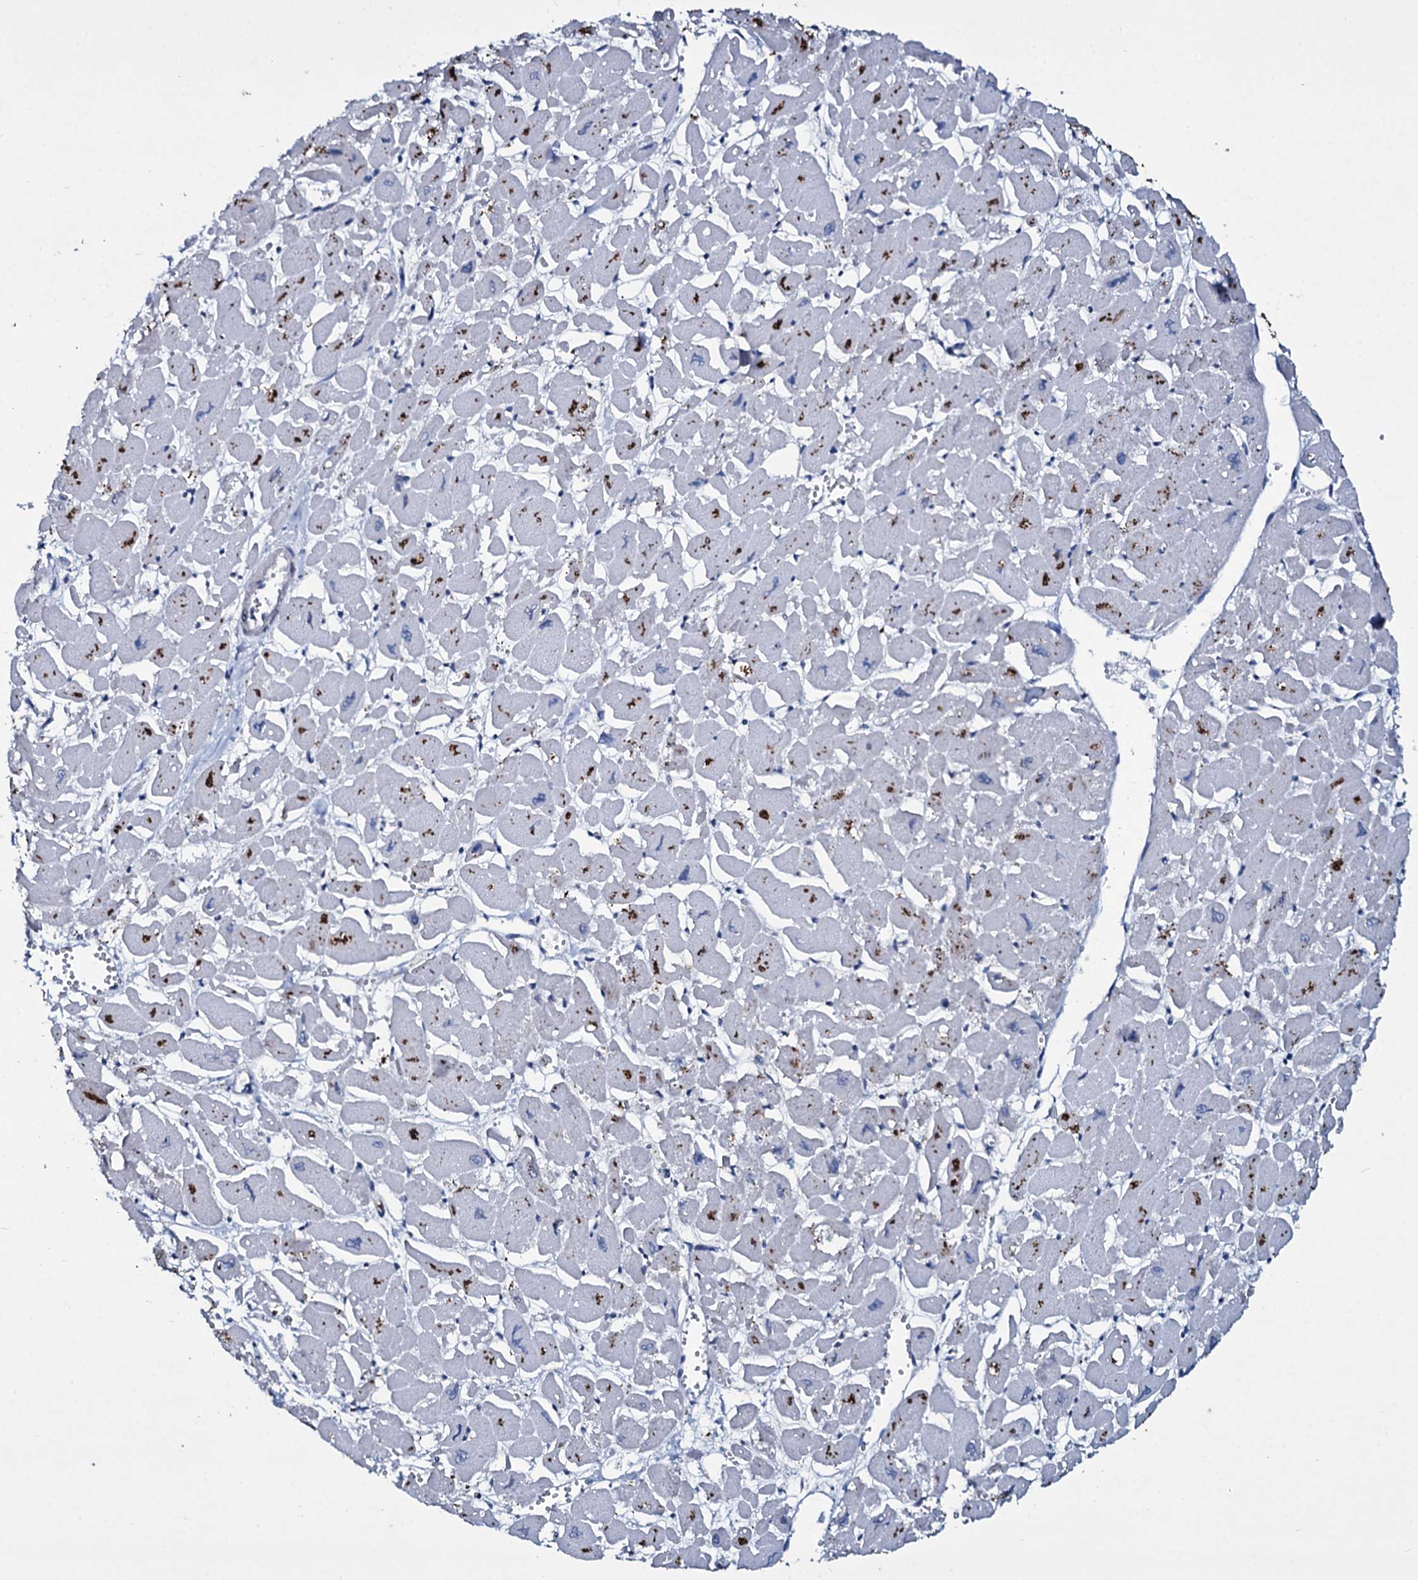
{"staining": {"intensity": "negative", "quantity": "none", "location": "none"}, "tissue": "heart muscle", "cell_type": "Cardiomyocytes", "image_type": "normal", "snomed": [{"axis": "morphology", "description": "Normal tissue, NOS"}, {"axis": "topography", "description": "Heart"}], "caption": "This is a micrograph of immunohistochemistry staining of normal heart muscle, which shows no positivity in cardiomyocytes.", "gene": "TPGS2", "patient": {"sex": "male", "age": 54}}